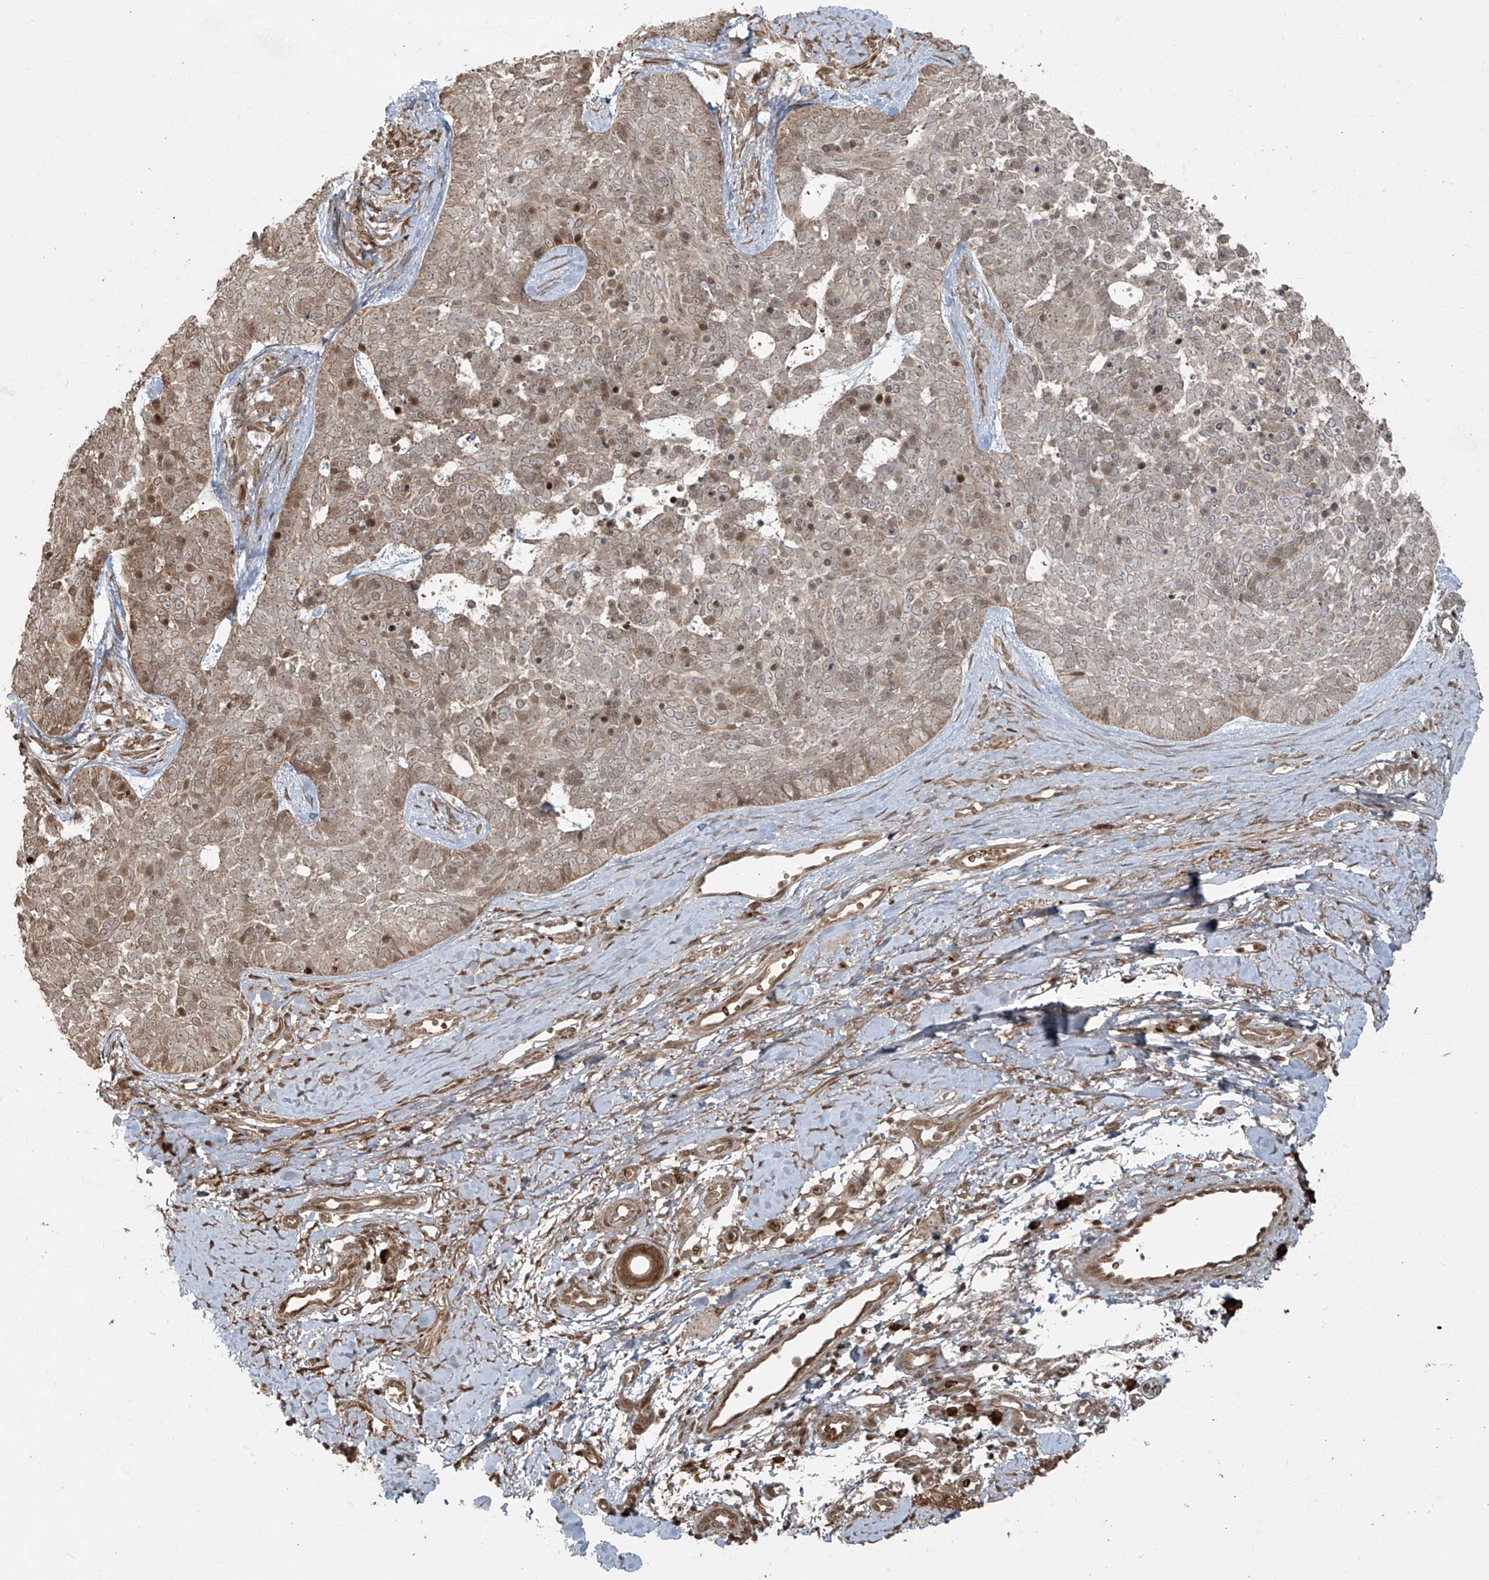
{"staining": {"intensity": "moderate", "quantity": "<25%", "location": "cytoplasmic/membranous,nuclear"}, "tissue": "skin cancer", "cell_type": "Tumor cells", "image_type": "cancer", "snomed": [{"axis": "morphology", "description": "Basal cell carcinoma"}, {"axis": "topography", "description": "Skin"}], "caption": "Moderate cytoplasmic/membranous and nuclear staining for a protein is appreciated in about <25% of tumor cells of basal cell carcinoma (skin) using immunohistochemistry.", "gene": "TTC22", "patient": {"sex": "female", "age": 81}}